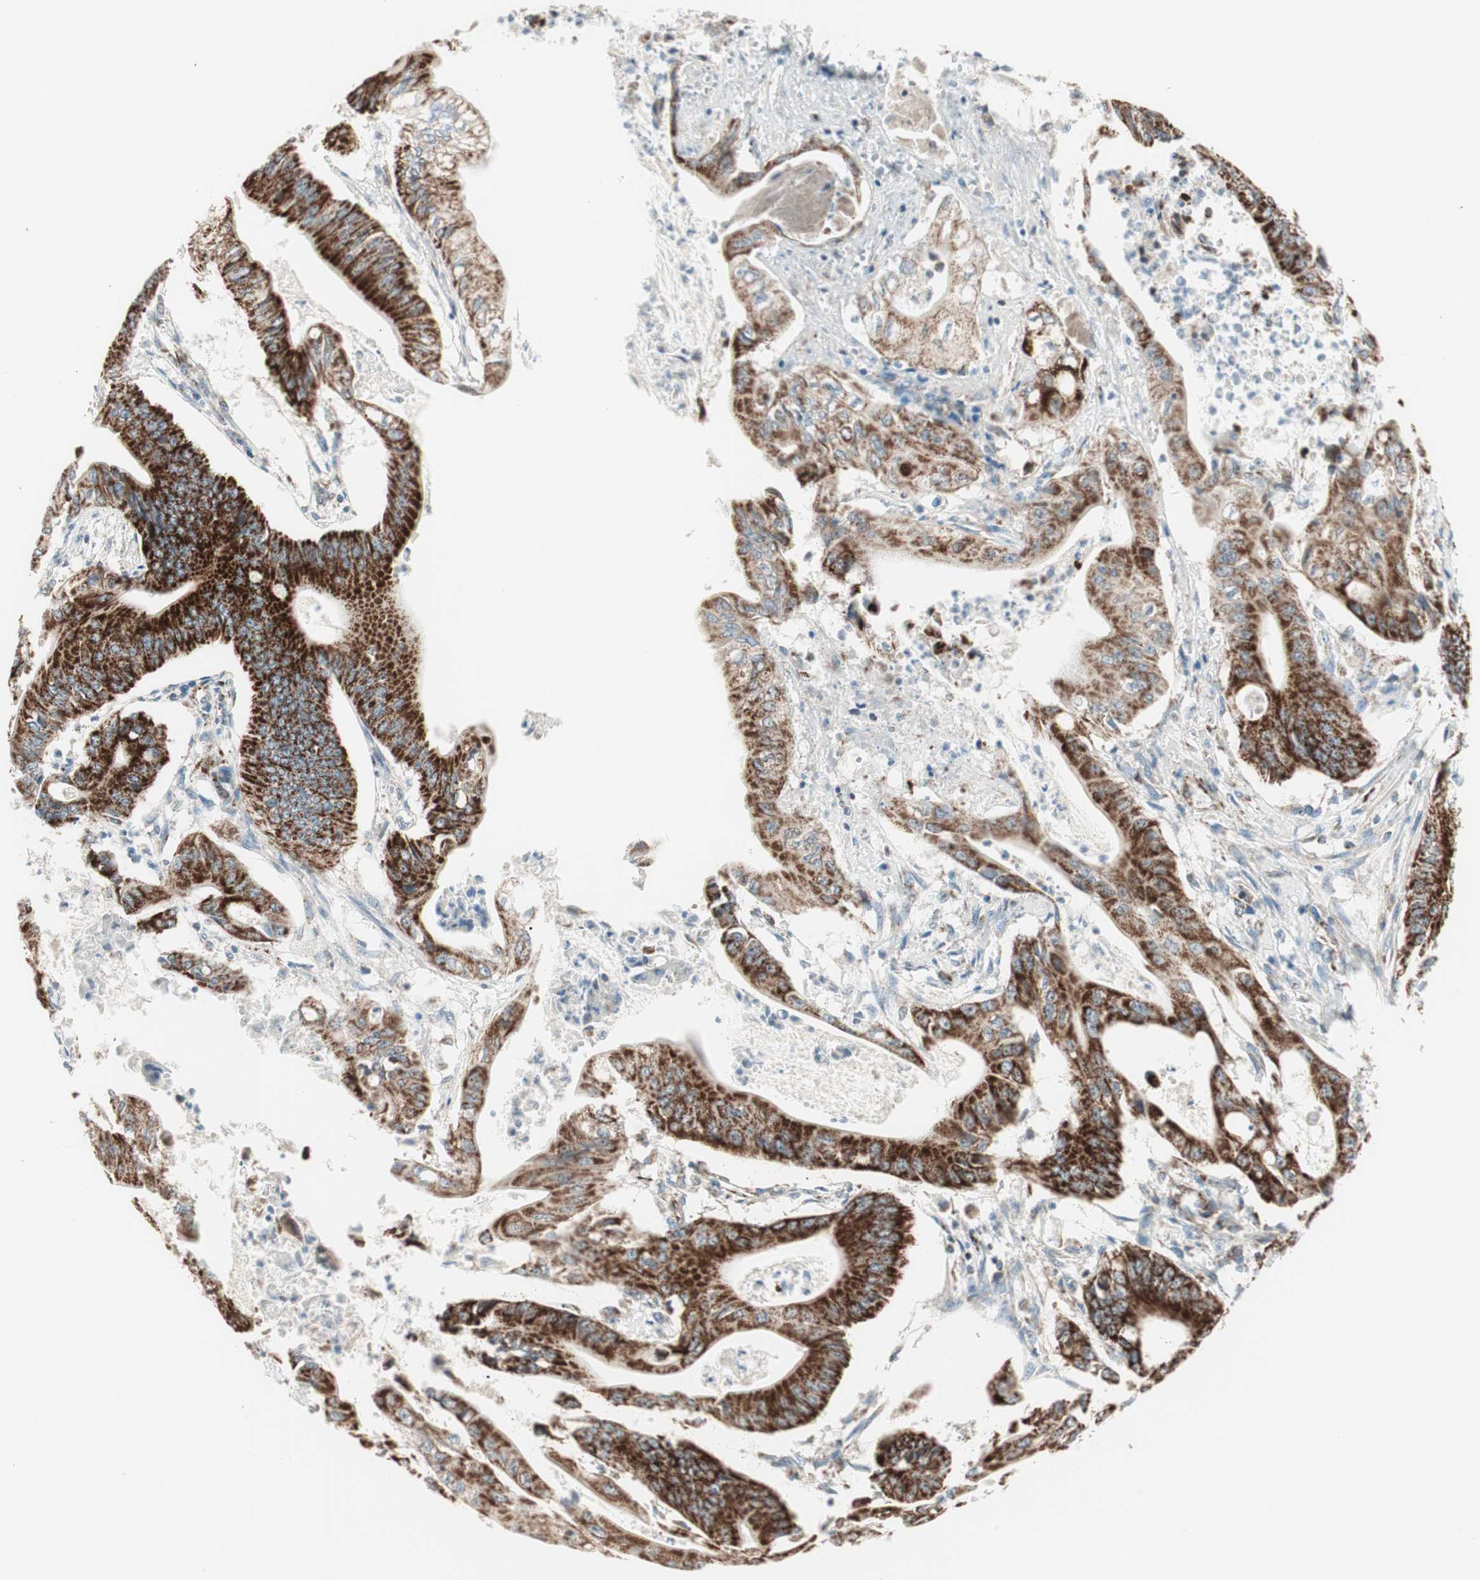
{"staining": {"intensity": "strong", "quantity": ">75%", "location": "cytoplasmic/membranous"}, "tissue": "pancreatic cancer", "cell_type": "Tumor cells", "image_type": "cancer", "snomed": [{"axis": "morphology", "description": "Normal tissue, NOS"}, {"axis": "topography", "description": "Lymph node"}], "caption": "A micrograph of human pancreatic cancer stained for a protein reveals strong cytoplasmic/membranous brown staining in tumor cells.", "gene": "TOMM20", "patient": {"sex": "male", "age": 62}}